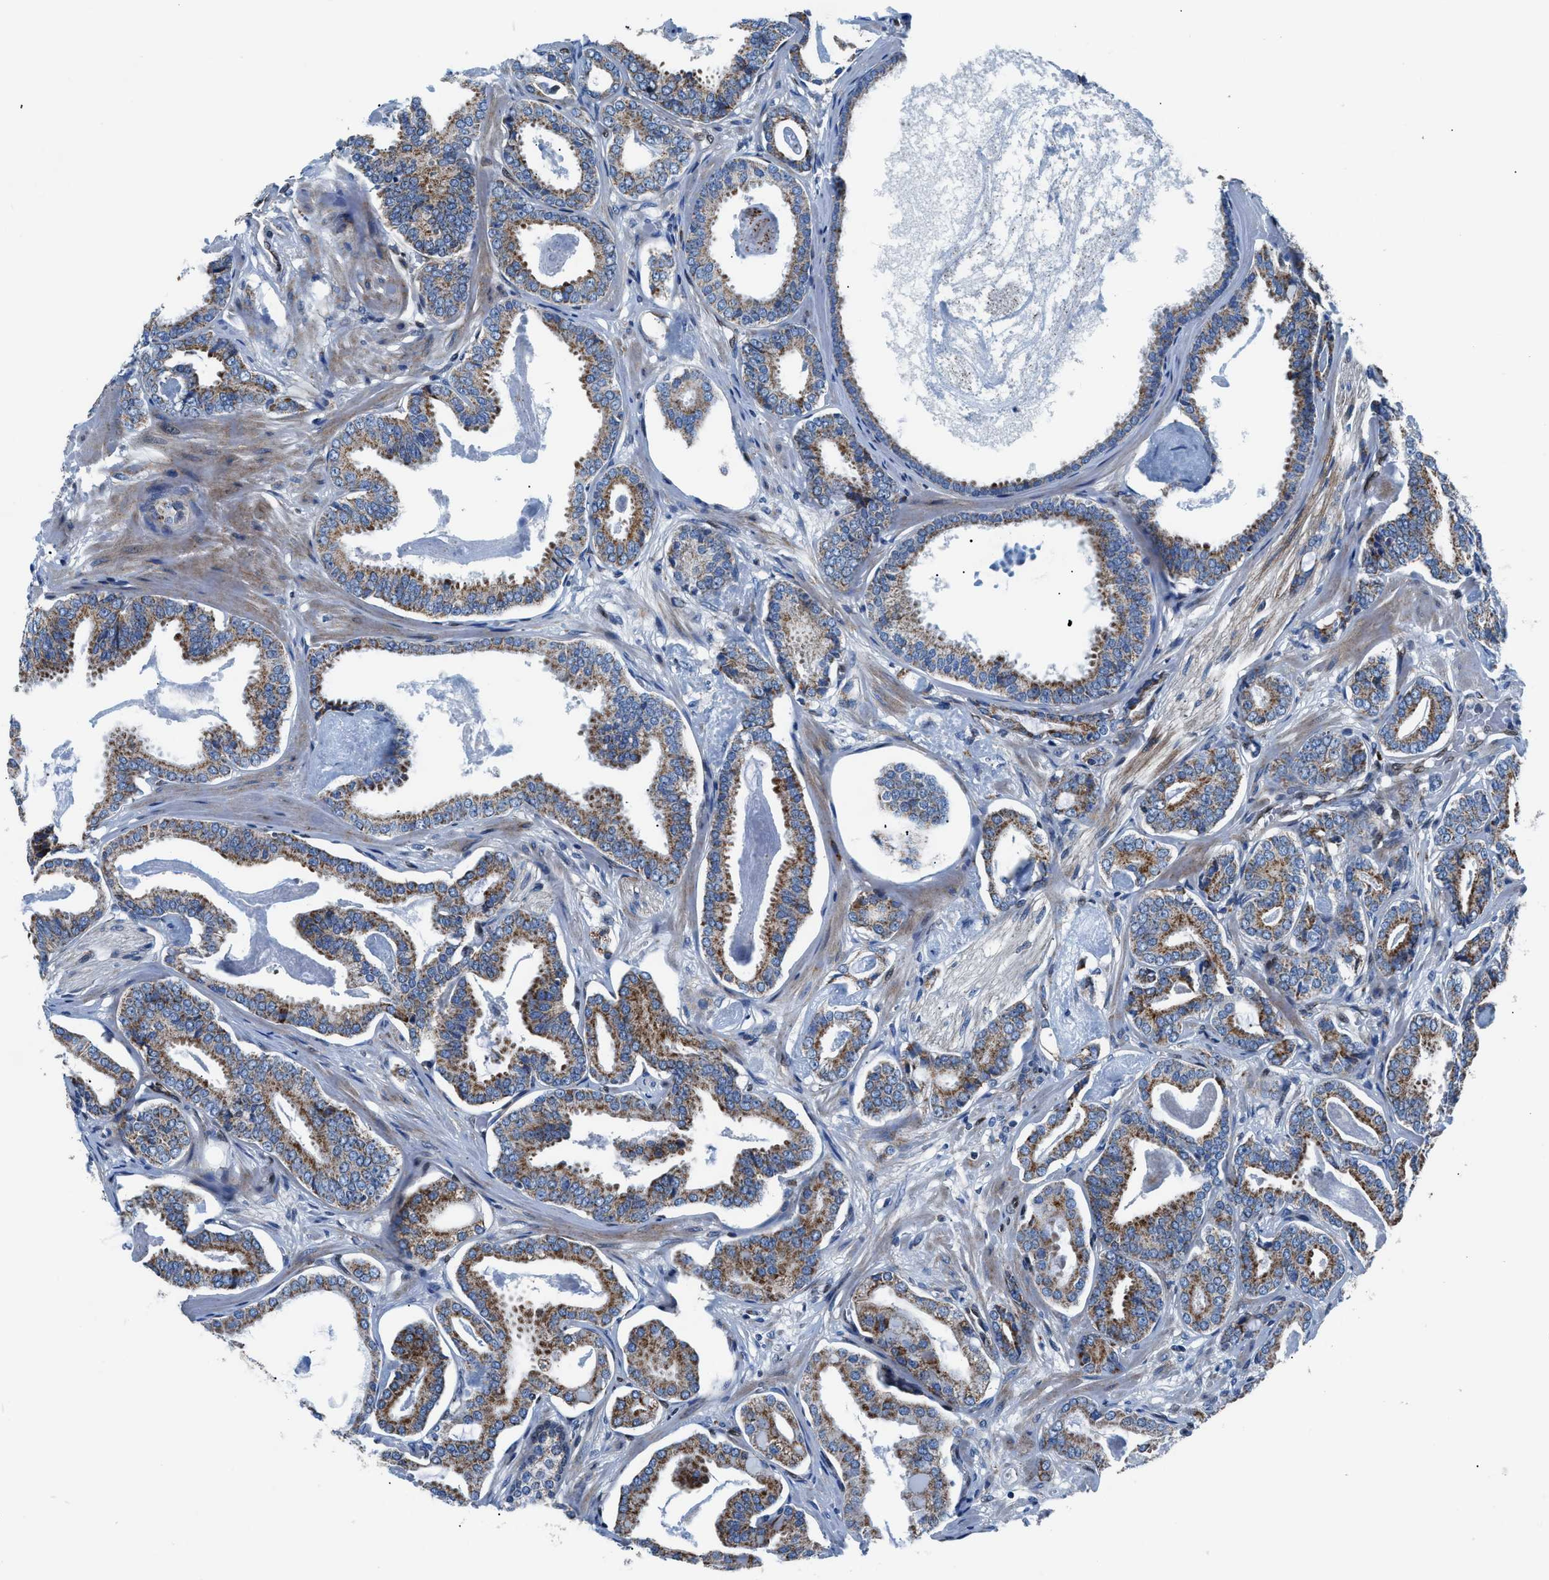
{"staining": {"intensity": "moderate", "quantity": ">75%", "location": "cytoplasmic/membranous"}, "tissue": "prostate cancer", "cell_type": "Tumor cells", "image_type": "cancer", "snomed": [{"axis": "morphology", "description": "Adenocarcinoma, Low grade"}, {"axis": "topography", "description": "Prostate"}], "caption": "A brown stain highlights moderate cytoplasmic/membranous positivity of a protein in human prostate adenocarcinoma (low-grade) tumor cells. (DAB (3,3'-diaminobenzidine) IHC with brightfield microscopy, high magnification).", "gene": "LMO2", "patient": {"sex": "male", "age": 53}}